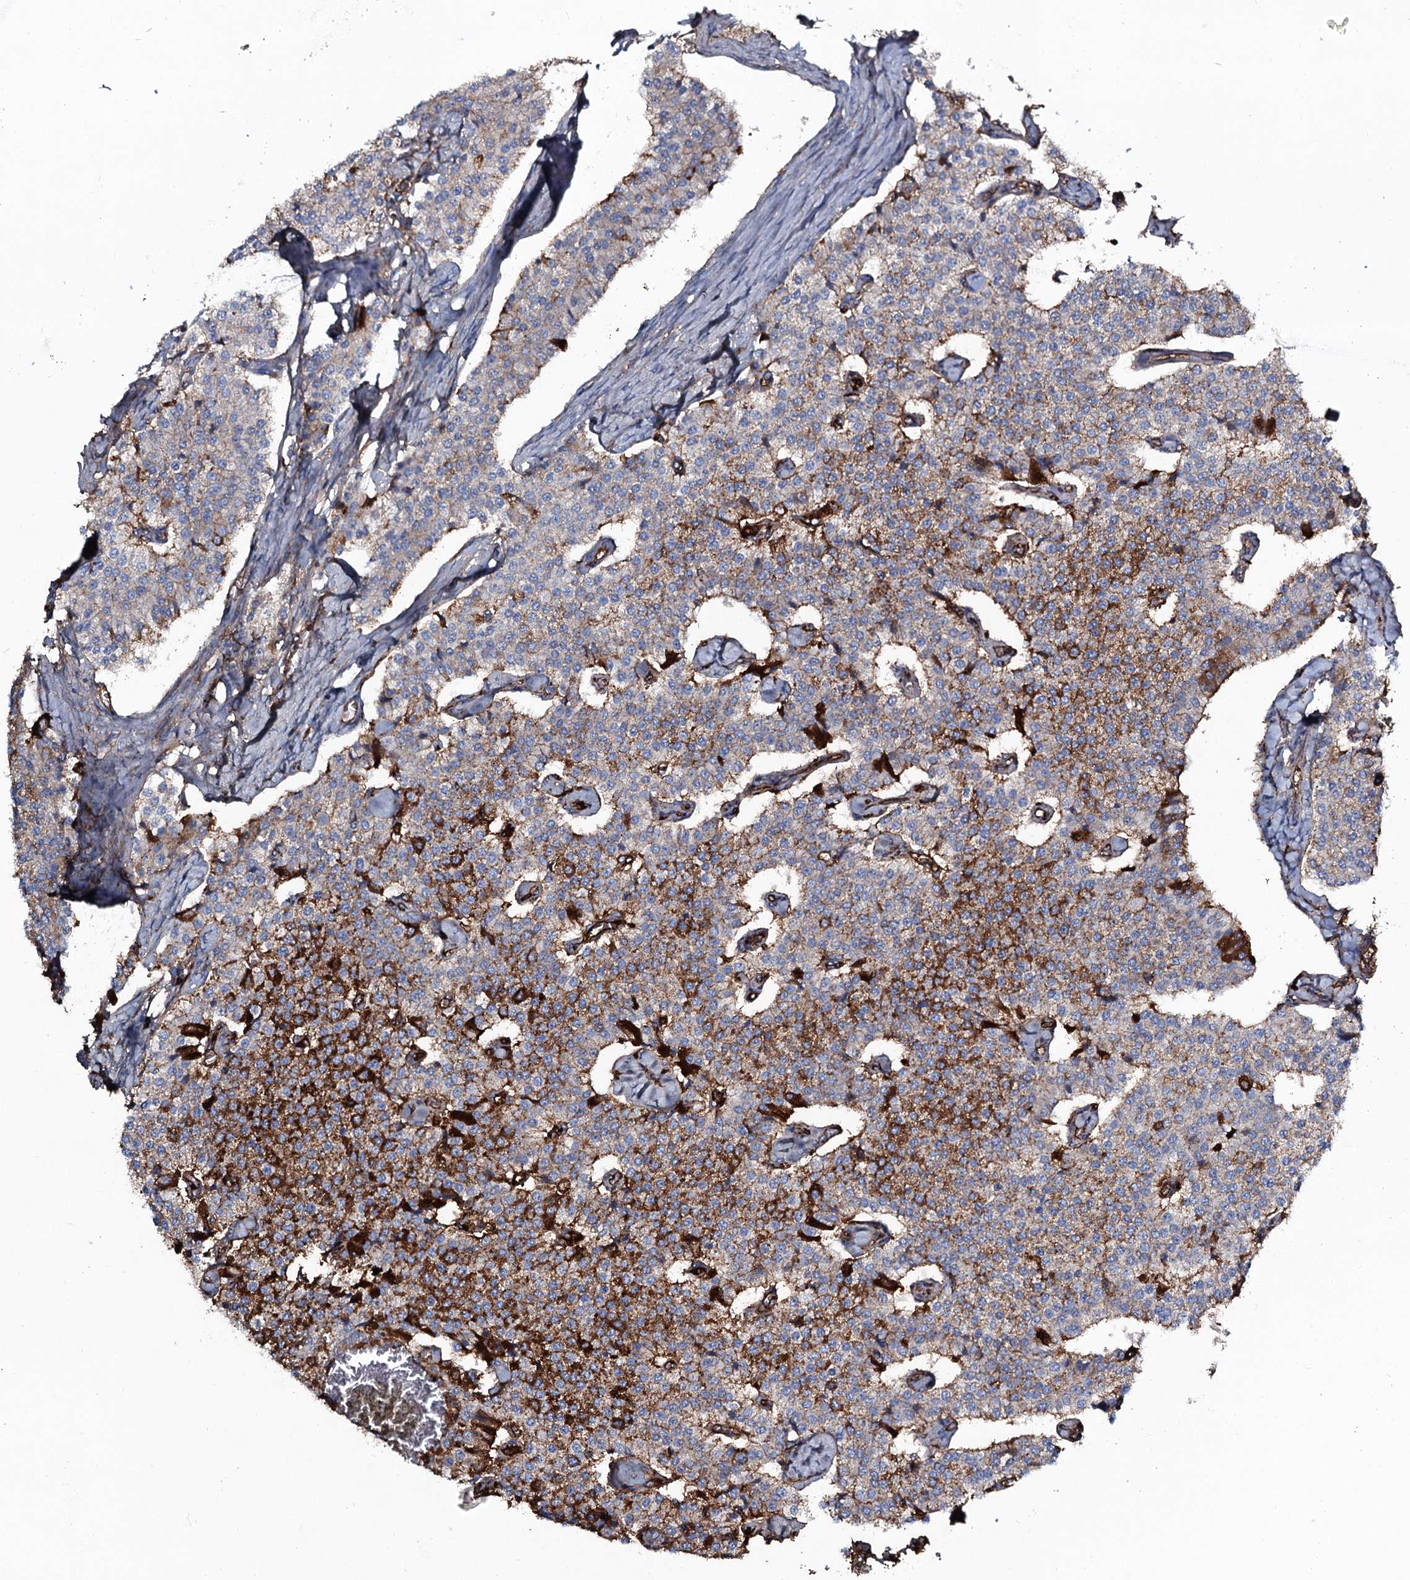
{"staining": {"intensity": "strong", "quantity": "25%-75%", "location": "cytoplasmic/membranous"}, "tissue": "carcinoid", "cell_type": "Tumor cells", "image_type": "cancer", "snomed": [{"axis": "morphology", "description": "Carcinoid, malignant, NOS"}, {"axis": "topography", "description": "Colon"}], "caption": "DAB immunohistochemical staining of carcinoid (malignant) reveals strong cytoplasmic/membranous protein positivity in approximately 25%-75% of tumor cells. The staining was performed using DAB (3,3'-diaminobenzidine) to visualize the protein expression in brown, while the nuclei were stained in blue with hematoxylin (Magnification: 20x).", "gene": "EDN1", "patient": {"sex": "female", "age": 52}}